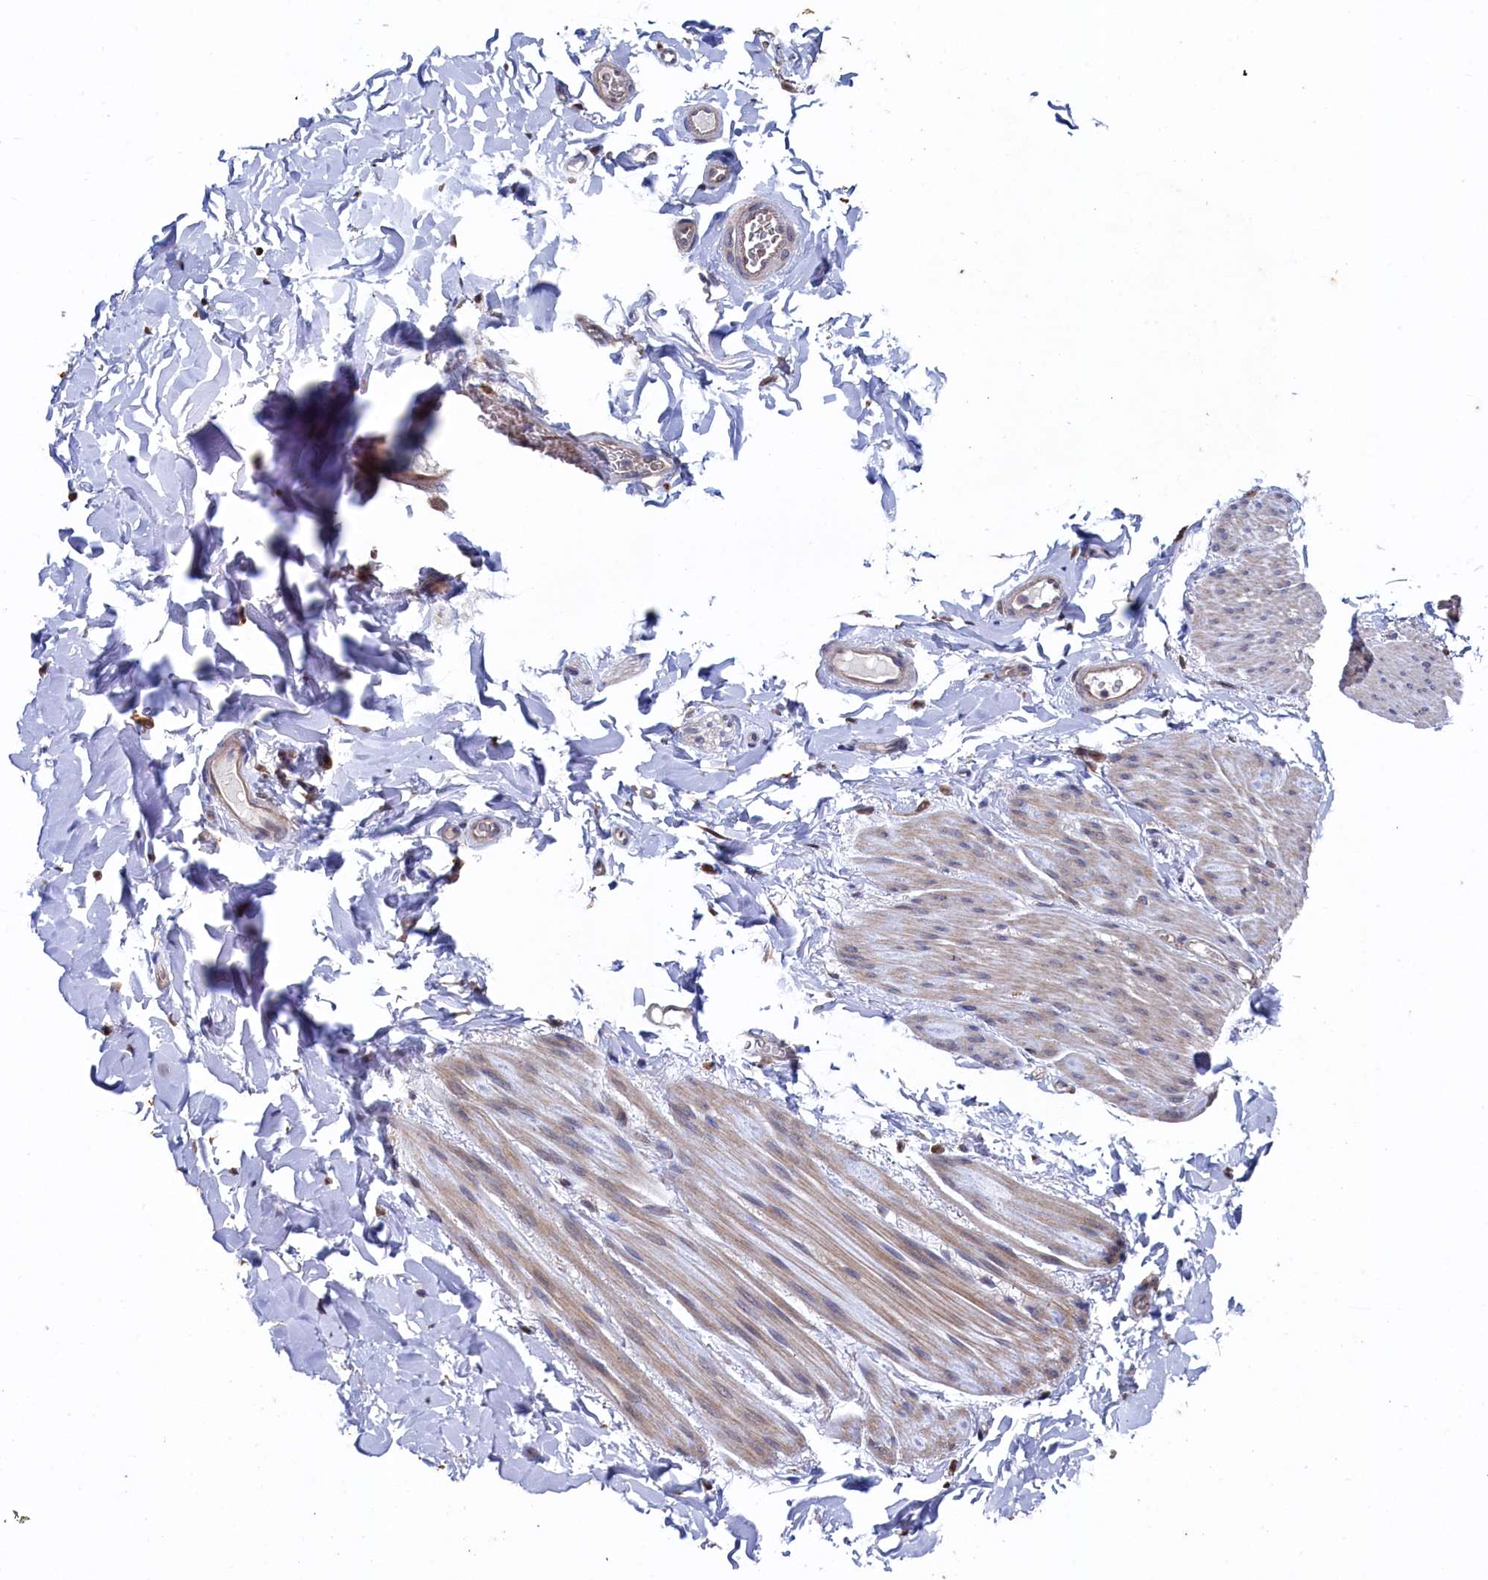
{"staining": {"intensity": "weak", "quantity": "<25%", "location": "cytoplasmic/membranous"}, "tissue": "adipose tissue", "cell_type": "Adipocytes", "image_type": "normal", "snomed": [{"axis": "morphology", "description": "Normal tissue, NOS"}, {"axis": "topography", "description": "Colon"}, {"axis": "topography", "description": "Peripheral nerve tissue"}], "caption": "High magnification brightfield microscopy of unremarkable adipose tissue stained with DAB (brown) and counterstained with hematoxylin (blue): adipocytes show no significant expression.", "gene": "RNH1", "patient": {"sex": "female", "age": 61}}